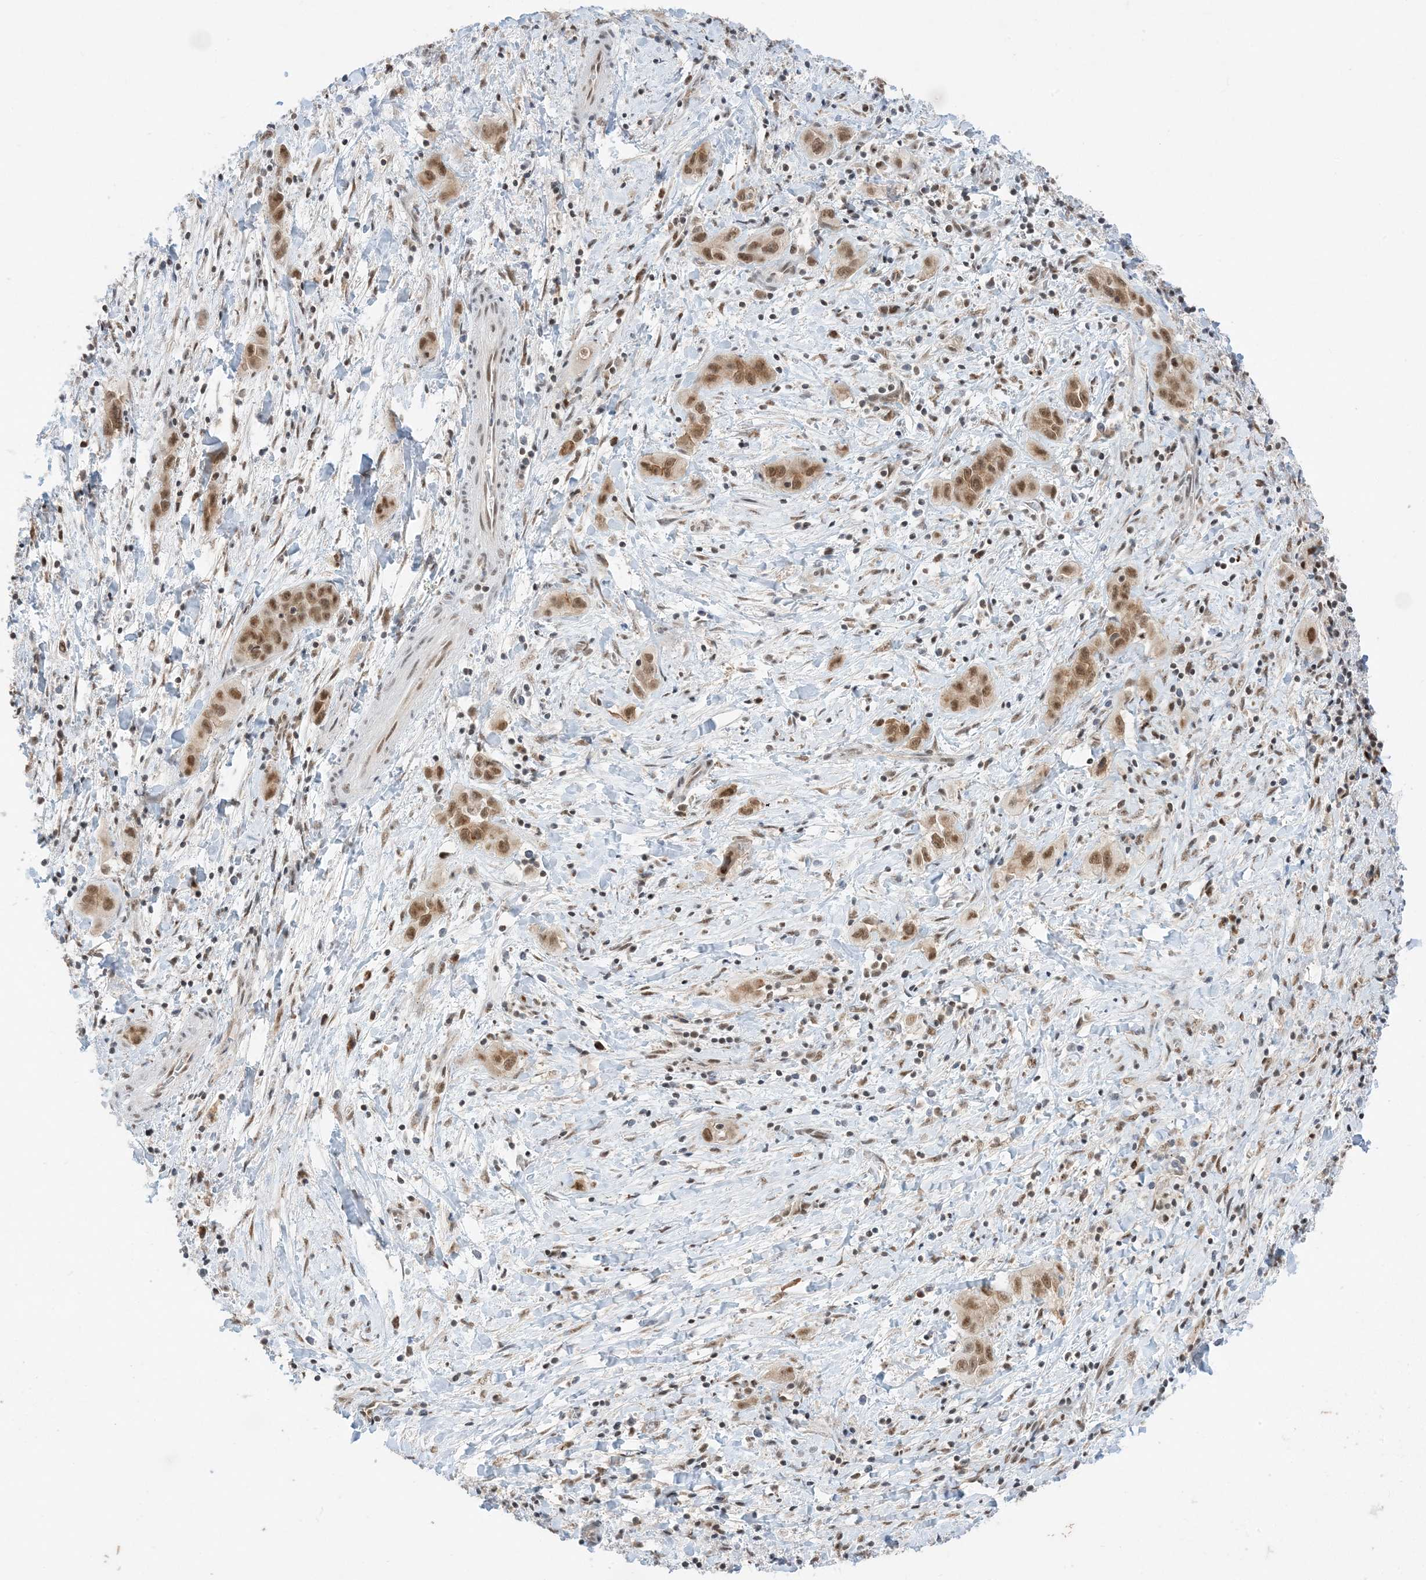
{"staining": {"intensity": "strong", "quantity": ">75%", "location": "cytoplasmic/membranous,nuclear"}, "tissue": "liver cancer", "cell_type": "Tumor cells", "image_type": "cancer", "snomed": [{"axis": "morphology", "description": "Cholangiocarcinoma"}, {"axis": "topography", "description": "Liver"}], "caption": "The histopathology image exhibits a brown stain indicating the presence of a protein in the cytoplasmic/membranous and nuclear of tumor cells in liver cancer (cholangiocarcinoma). (DAB (3,3'-diaminobenzidine) IHC with brightfield microscopy, high magnification).", "gene": "SF3A3", "patient": {"sex": "female", "age": 52}}